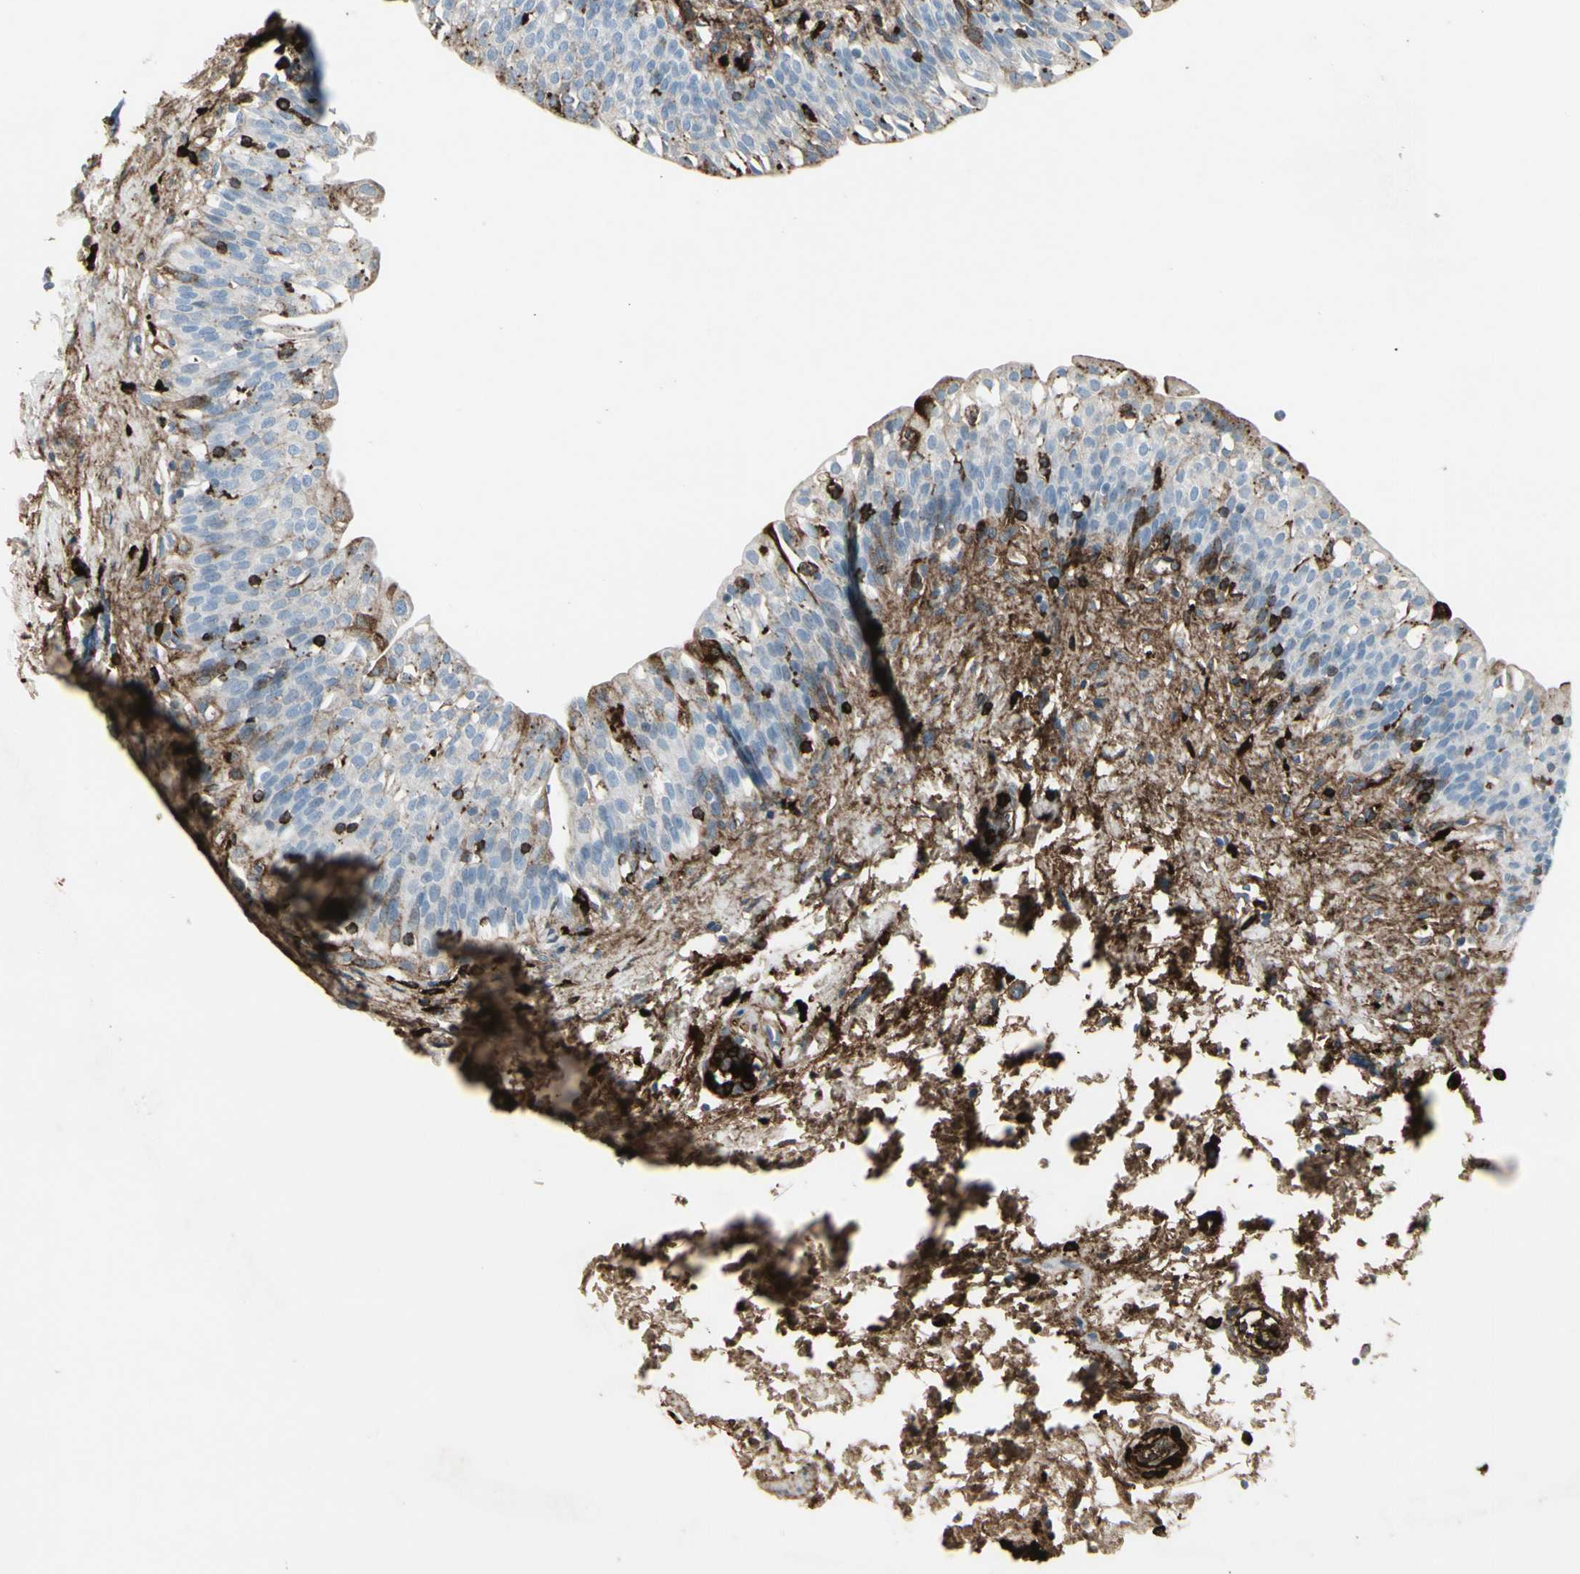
{"staining": {"intensity": "strong", "quantity": "25%-75%", "location": "cytoplasmic/membranous"}, "tissue": "urinary bladder", "cell_type": "Urothelial cells", "image_type": "normal", "snomed": [{"axis": "morphology", "description": "Normal tissue, NOS"}, {"axis": "topography", "description": "Urinary bladder"}], "caption": "Unremarkable urinary bladder displays strong cytoplasmic/membranous positivity in approximately 25%-75% of urothelial cells.", "gene": "IGHG1", "patient": {"sex": "male", "age": 55}}